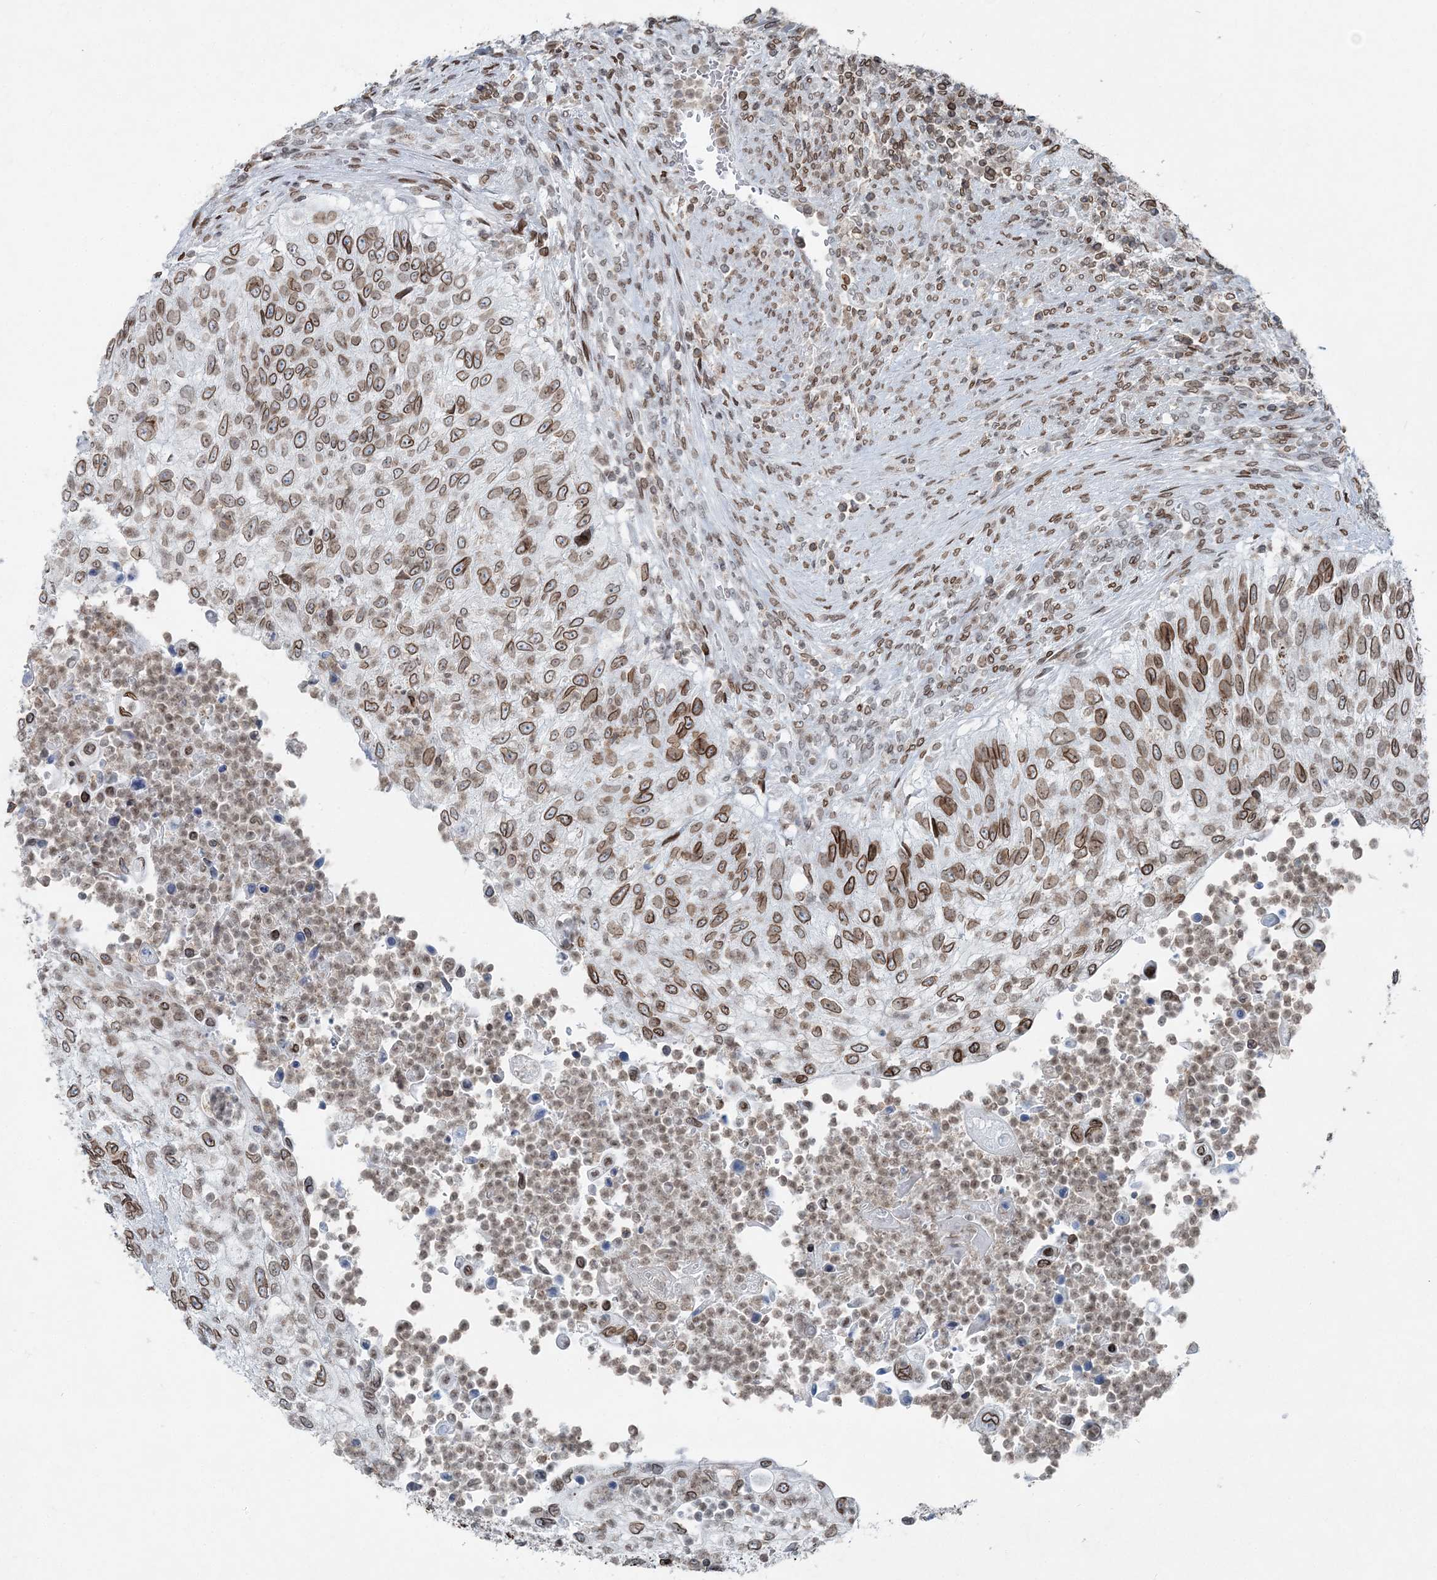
{"staining": {"intensity": "moderate", "quantity": ">75%", "location": "cytoplasmic/membranous,nuclear"}, "tissue": "urothelial cancer", "cell_type": "Tumor cells", "image_type": "cancer", "snomed": [{"axis": "morphology", "description": "Urothelial carcinoma, High grade"}, {"axis": "topography", "description": "Urinary bladder"}], "caption": "High-power microscopy captured an immunohistochemistry (IHC) image of high-grade urothelial carcinoma, revealing moderate cytoplasmic/membranous and nuclear positivity in approximately >75% of tumor cells.", "gene": "GJD4", "patient": {"sex": "female", "age": 60}}